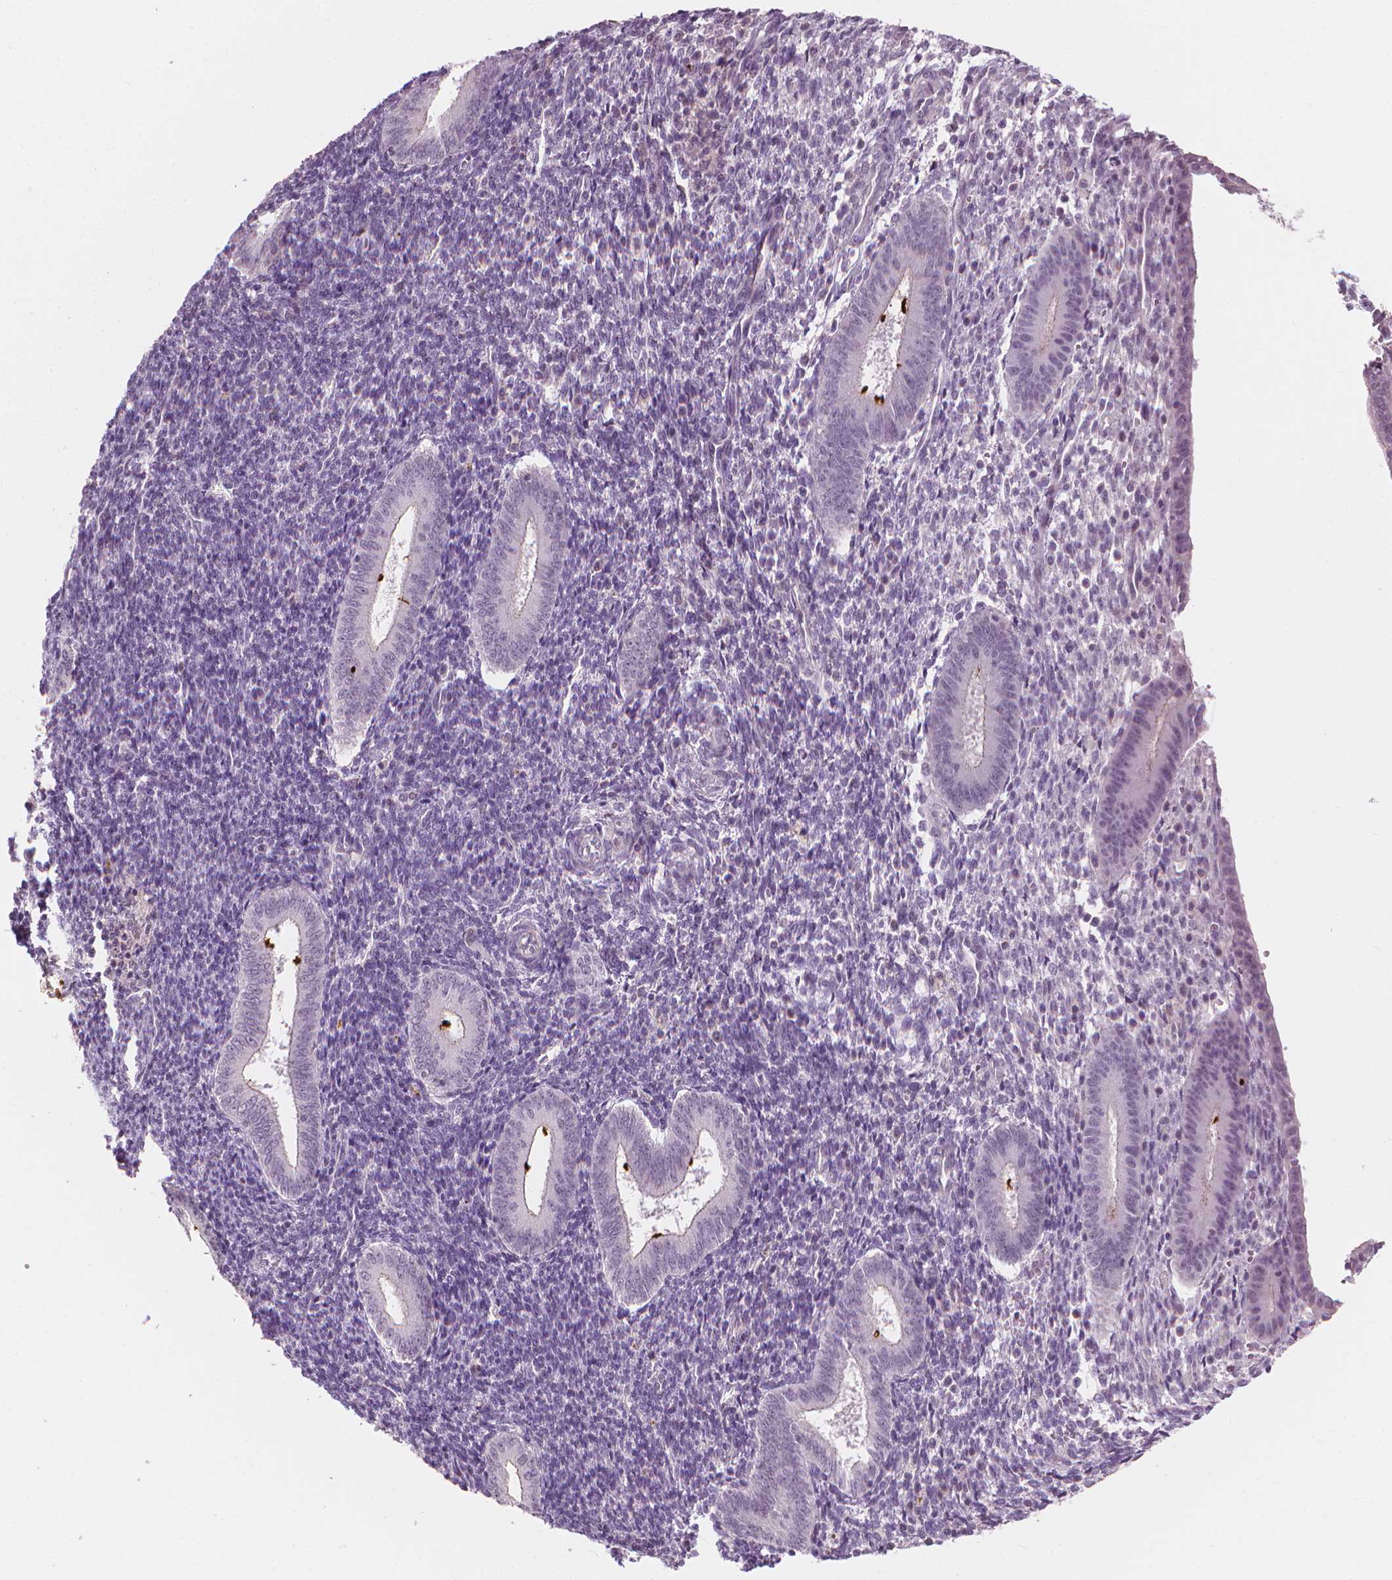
{"staining": {"intensity": "negative", "quantity": "none", "location": "none"}, "tissue": "endometrium", "cell_type": "Cells in endometrial stroma", "image_type": "normal", "snomed": [{"axis": "morphology", "description": "Normal tissue, NOS"}, {"axis": "topography", "description": "Endometrium"}], "caption": "Normal endometrium was stained to show a protein in brown. There is no significant expression in cells in endometrial stroma. (Immunohistochemistry (ihc), brightfield microscopy, high magnification).", "gene": "SAXO2", "patient": {"sex": "female", "age": 25}}